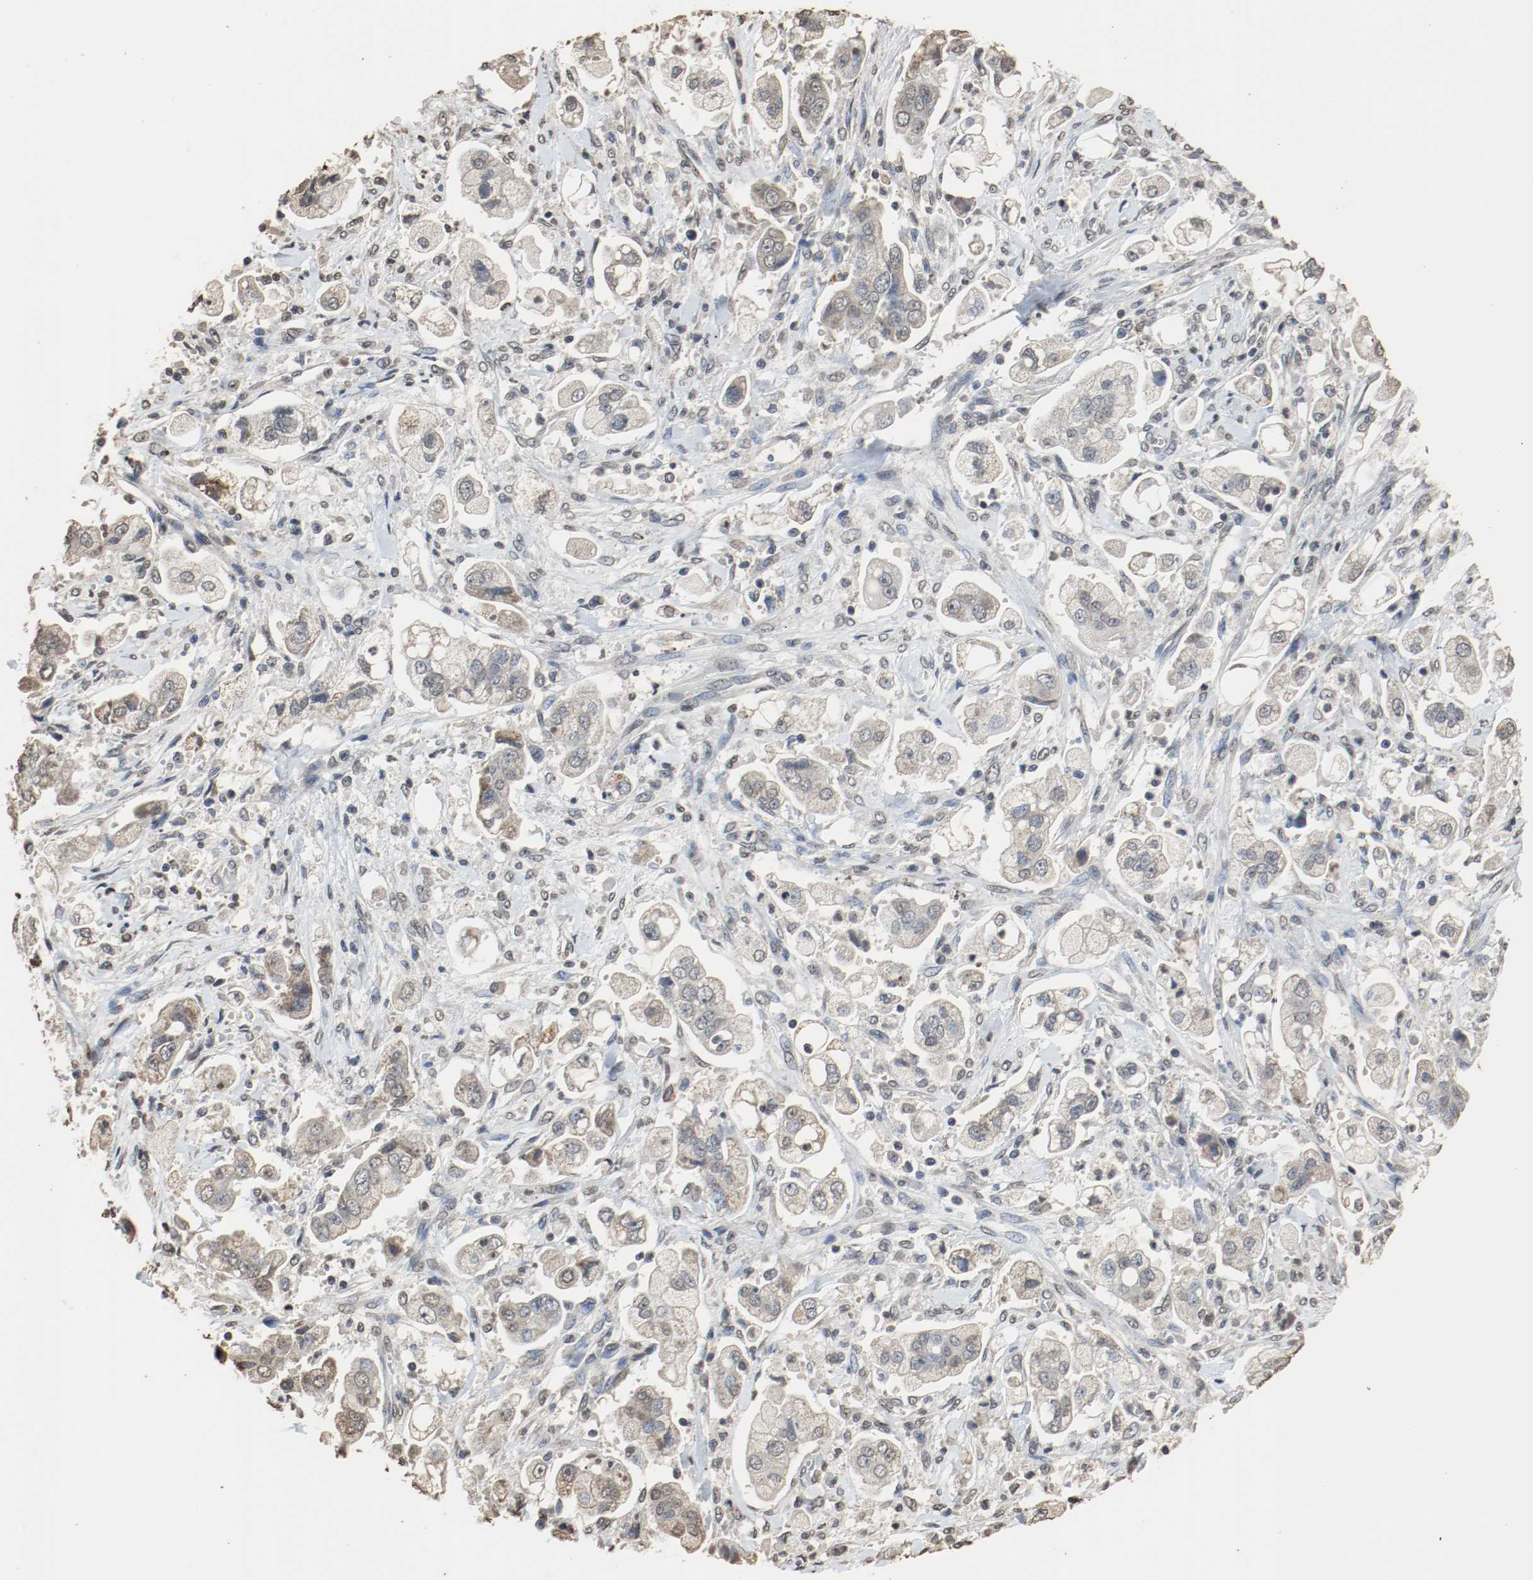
{"staining": {"intensity": "weak", "quantity": ">75%", "location": "cytoplasmic/membranous"}, "tissue": "stomach cancer", "cell_type": "Tumor cells", "image_type": "cancer", "snomed": [{"axis": "morphology", "description": "Adenocarcinoma, NOS"}, {"axis": "topography", "description": "Stomach"}], "caption": "Immunohistochemistry (IHC) staining of stomach cancer, which reveals low levels of weak cytoplasmic/membranous staining in approximately >75% of tumor cells indicating weak cytoplasmic/membranous protein staining. The staining was performed using DAB (3,3'-diaminobenzidine) (brown) for protein detection and nuclei were counterstained in hematoxylin (blue).", "gene": "RTN4", "patient": {"sex": "male", "age": 62}}